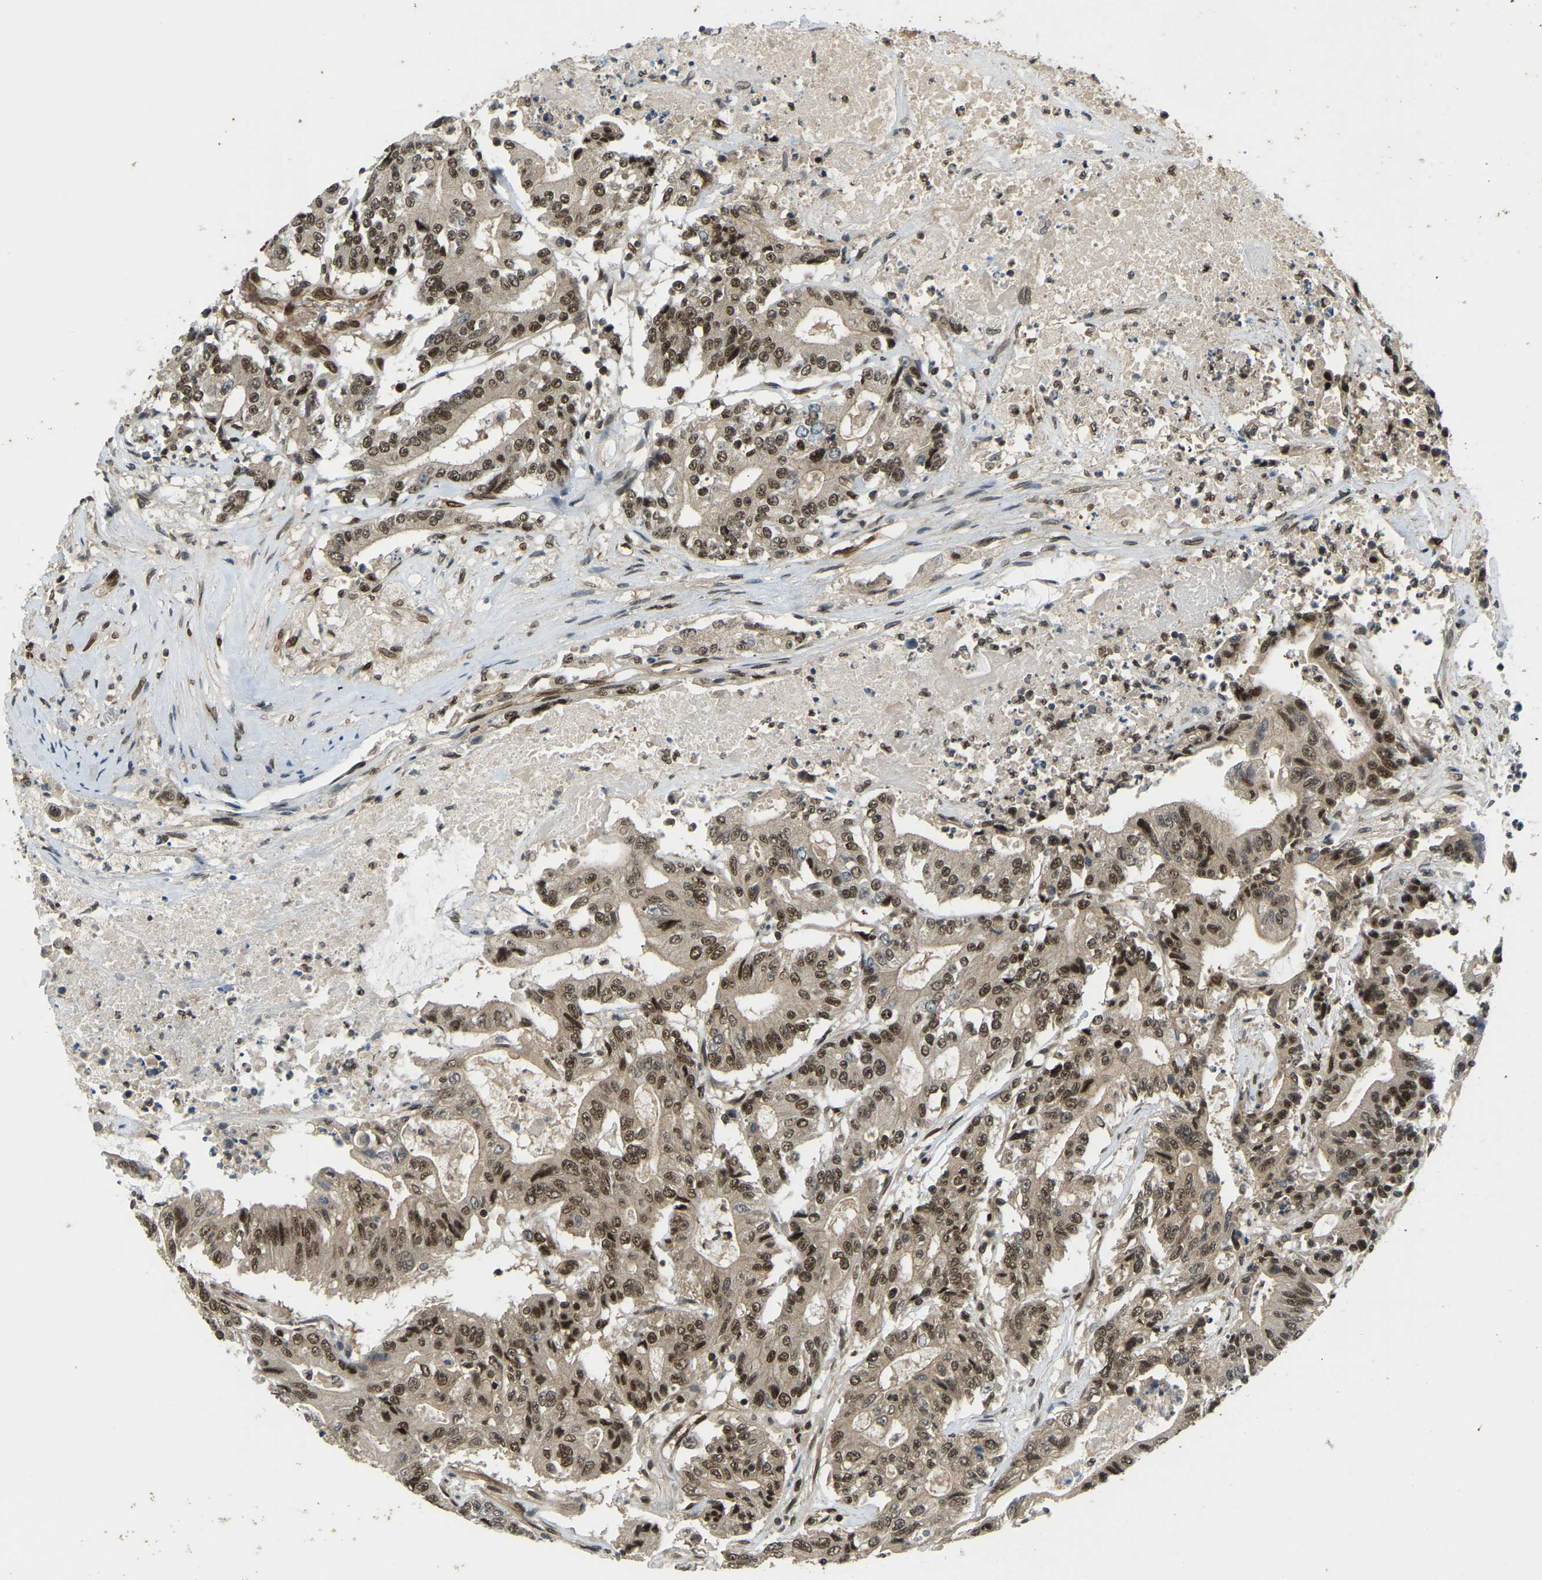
{"staining": {"intensity": "moderate", "quantity": ">75%", "location": "nuclear"}, "tissue": "colorectal cancer", "cell_type": "Tumor cells", "image_type": "cancer", "snomed": [{"axis": "morphology", "description": "Adenocarcinoma, NOS"}, {"axis": "topography", "description": "Colon"}], "caption": "Immunohistochemical staining of human adenocarcinoma (colorectal) displays medium levels of moderate nuclear expression in approximately >75% of tumor cells.", "gene": "SYNE1", "patient": {"sex": "female", "age": 77}}